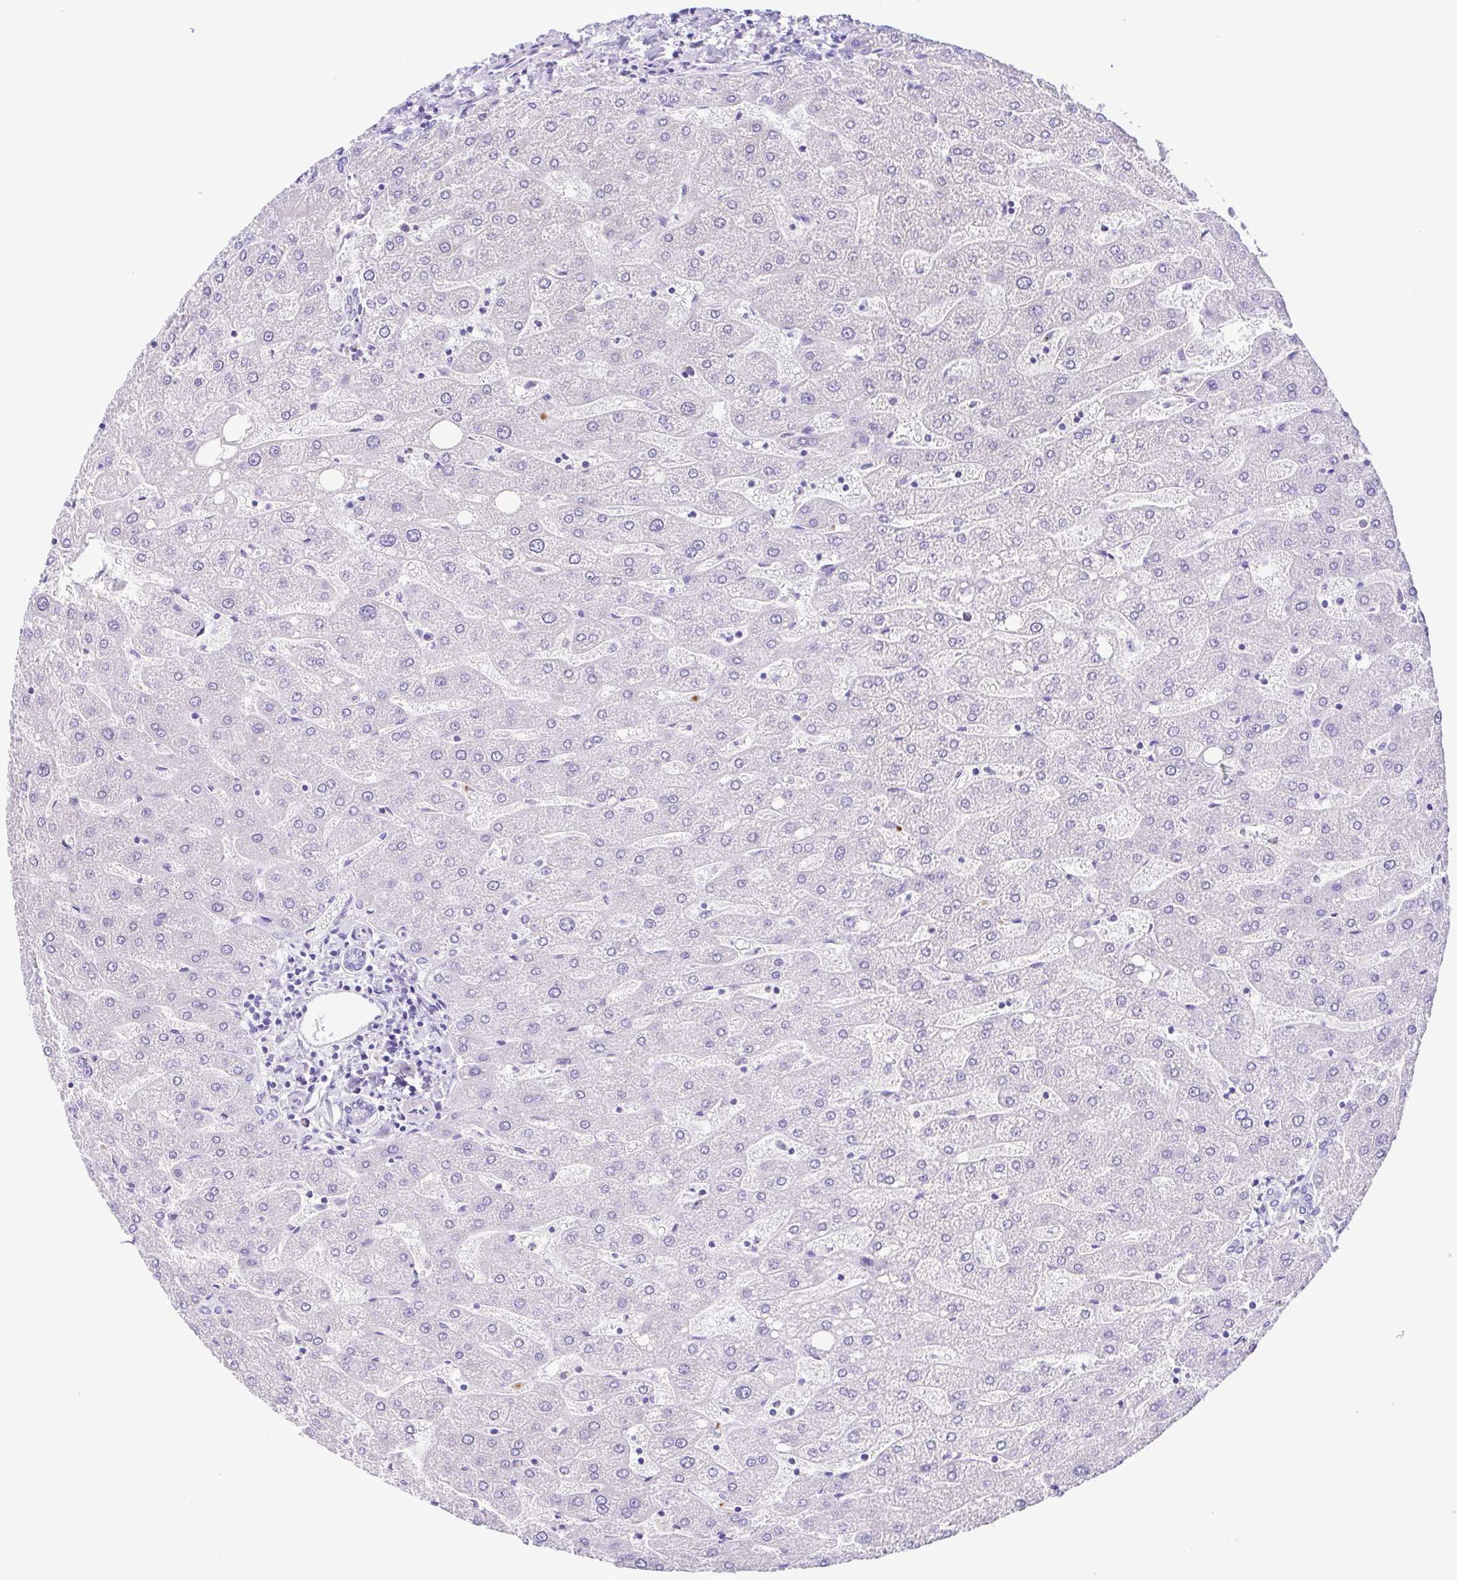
{"staining": {"intensity": "negative", "quantity": "none", "location": "none"}, "tissue": "liver", "cell_type": "Cholangiocytes", "image_type": "normal", "snomed": [{"axis": "morphology", "description": "Normal tissue, NOS"}, {"axis": "topography", "description": "Liver"}], "caption": "This is a photomicrograph of immunohistochemistry (IHC) staining of normal liver, which shows no positivity in cholangiocytes. (DAB (3,3'-diaminobenzidine) immunohistochemistry (IHC) visualized using brightfield microscopy, high magnification).", "gene": "GPR17", "patient": {"sex": "male", "age": 67}}